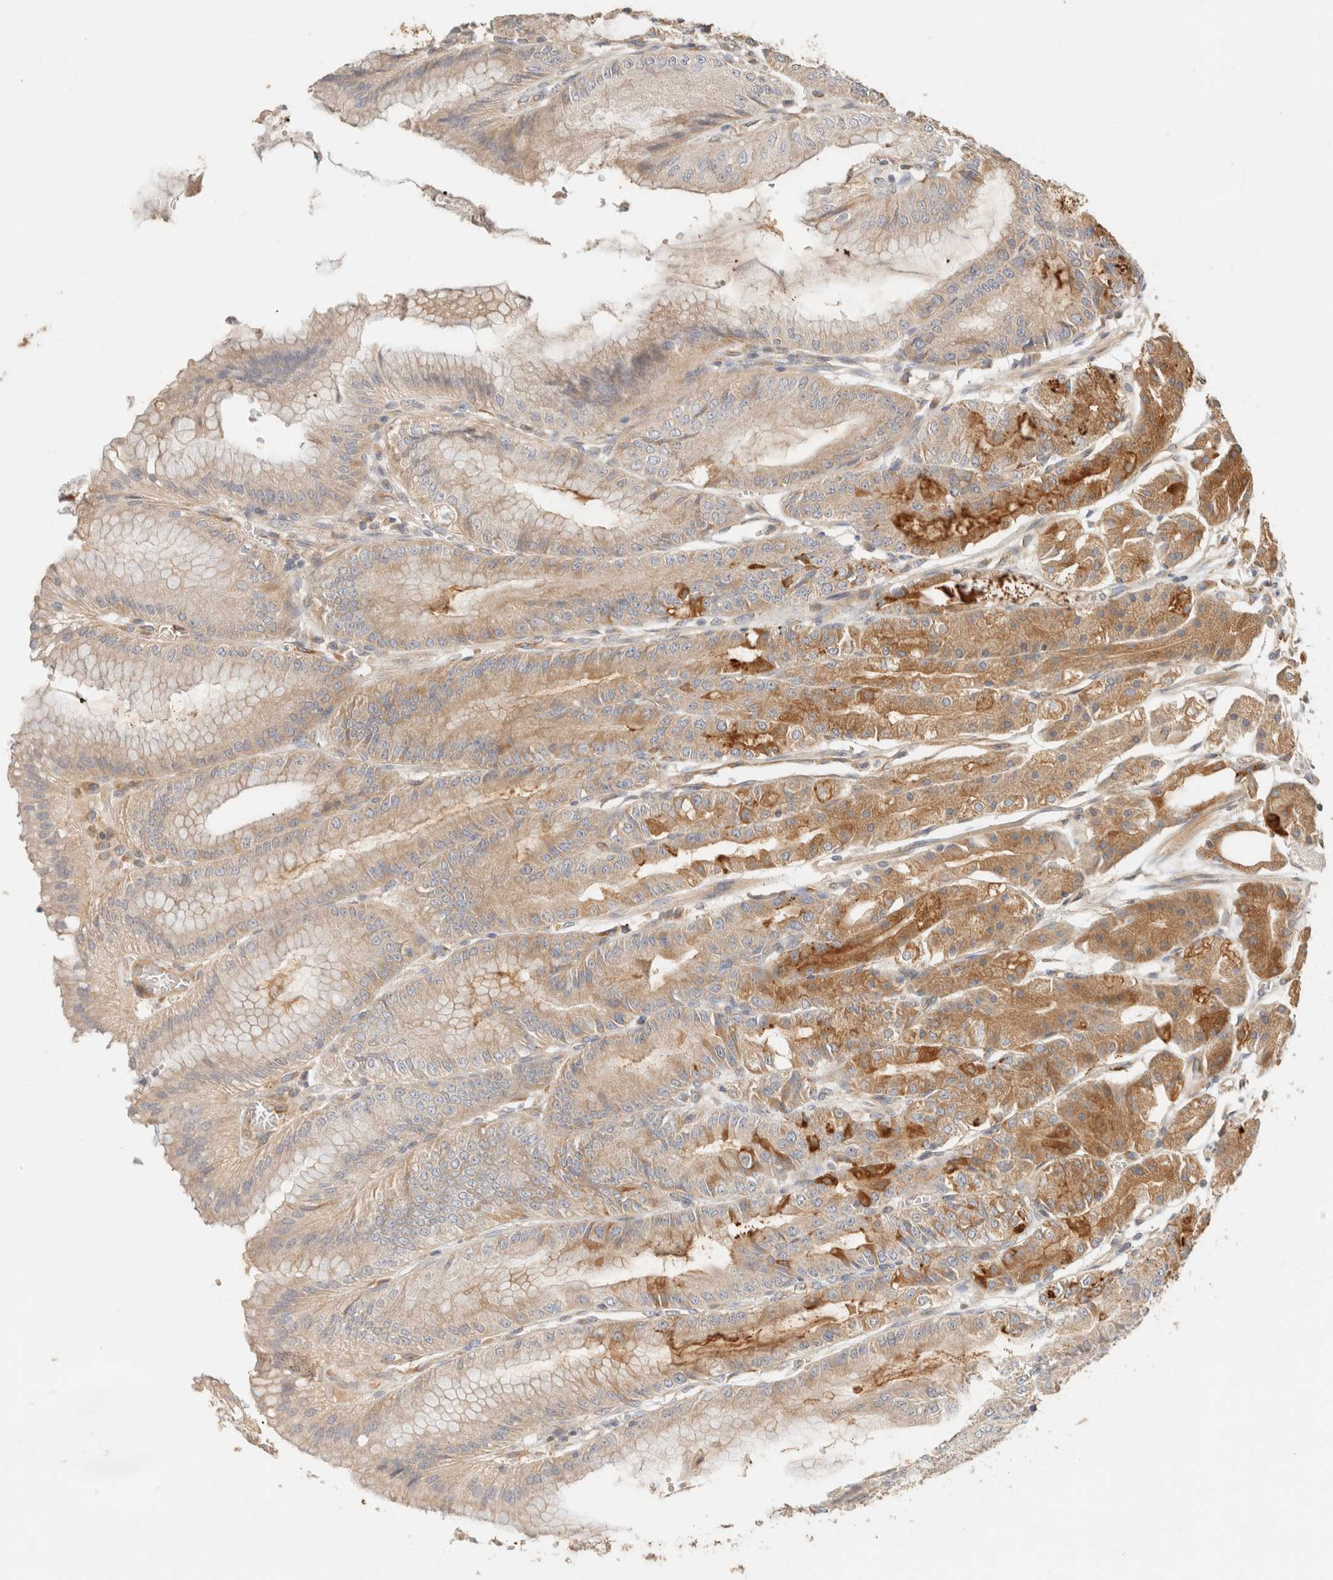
{"staining": {"intensity": "moderate", "quantity": ">75%", "location": "cytoplasmic/membranous"}, "tissue": "stomach", "cell_type": "Glandular cells", "image_type": "normal", "snomed": [{"axis": "morphology", "description": "Normal tissue, NOS"}, {"axis": "topography", "description": "Stomach, lower"}], "caption": "A high-resolution photomicrograph shows immunohistochemistry (IHC) staining of normal stomach, which demonstrates moderate cytoplasmic/membranous positivity in approximately >75% of glandular cells. The staining is performed using DAB brown chromogen to label protein expression. The nuclei are counter-stained blue using hematoxylin.", "gene": "TACC1", "patient": {"sex": "male", "age": 71}}